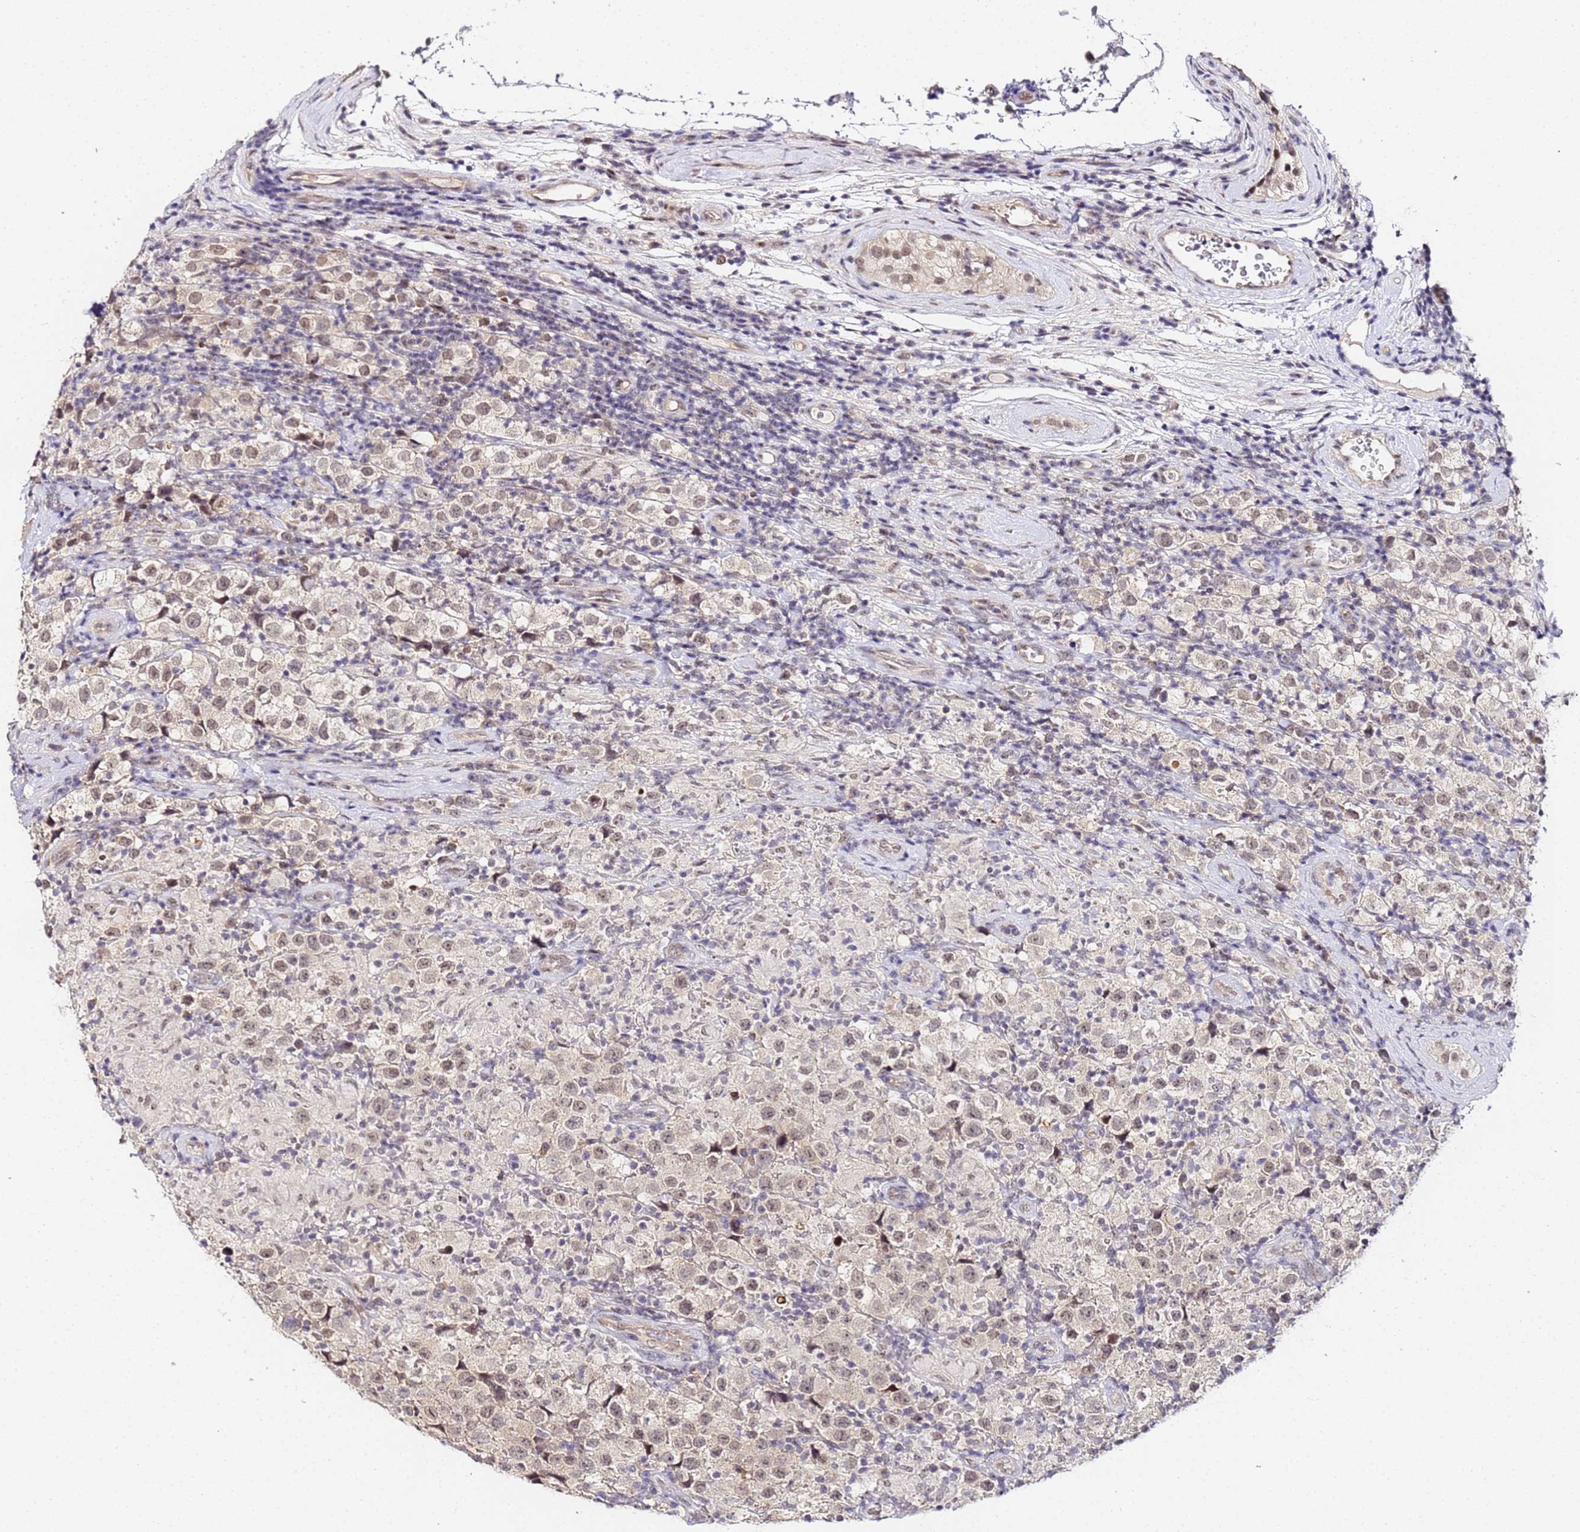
{"staining": {"intensity": "weak", "quantity": ">75%", "location": "nuclear"}, "tissue": "testis cancer", "cell_type": "Tumor cells", "image_type": "cancer", "snomed": [{"axis": "morphology", "description": "Seminoma, NOS"}, {"axis": "morphology", "description": "Carcinoma, Embryonal, NOS"}, {"axis": "topography", "description": "Testis"}], "caption": "A brown stain labels weak nuclear expression of a protein in testis seminoma tumor cells. The staining was performed using DAB (3,3'-diaminobenzidine) to visualize the protein expression in brown, while the nuclei were stained in blue with hematoxylin (Magnification: 20x).", "gene": "LSM3", "patient": {"sex": "male", "age": 41}}